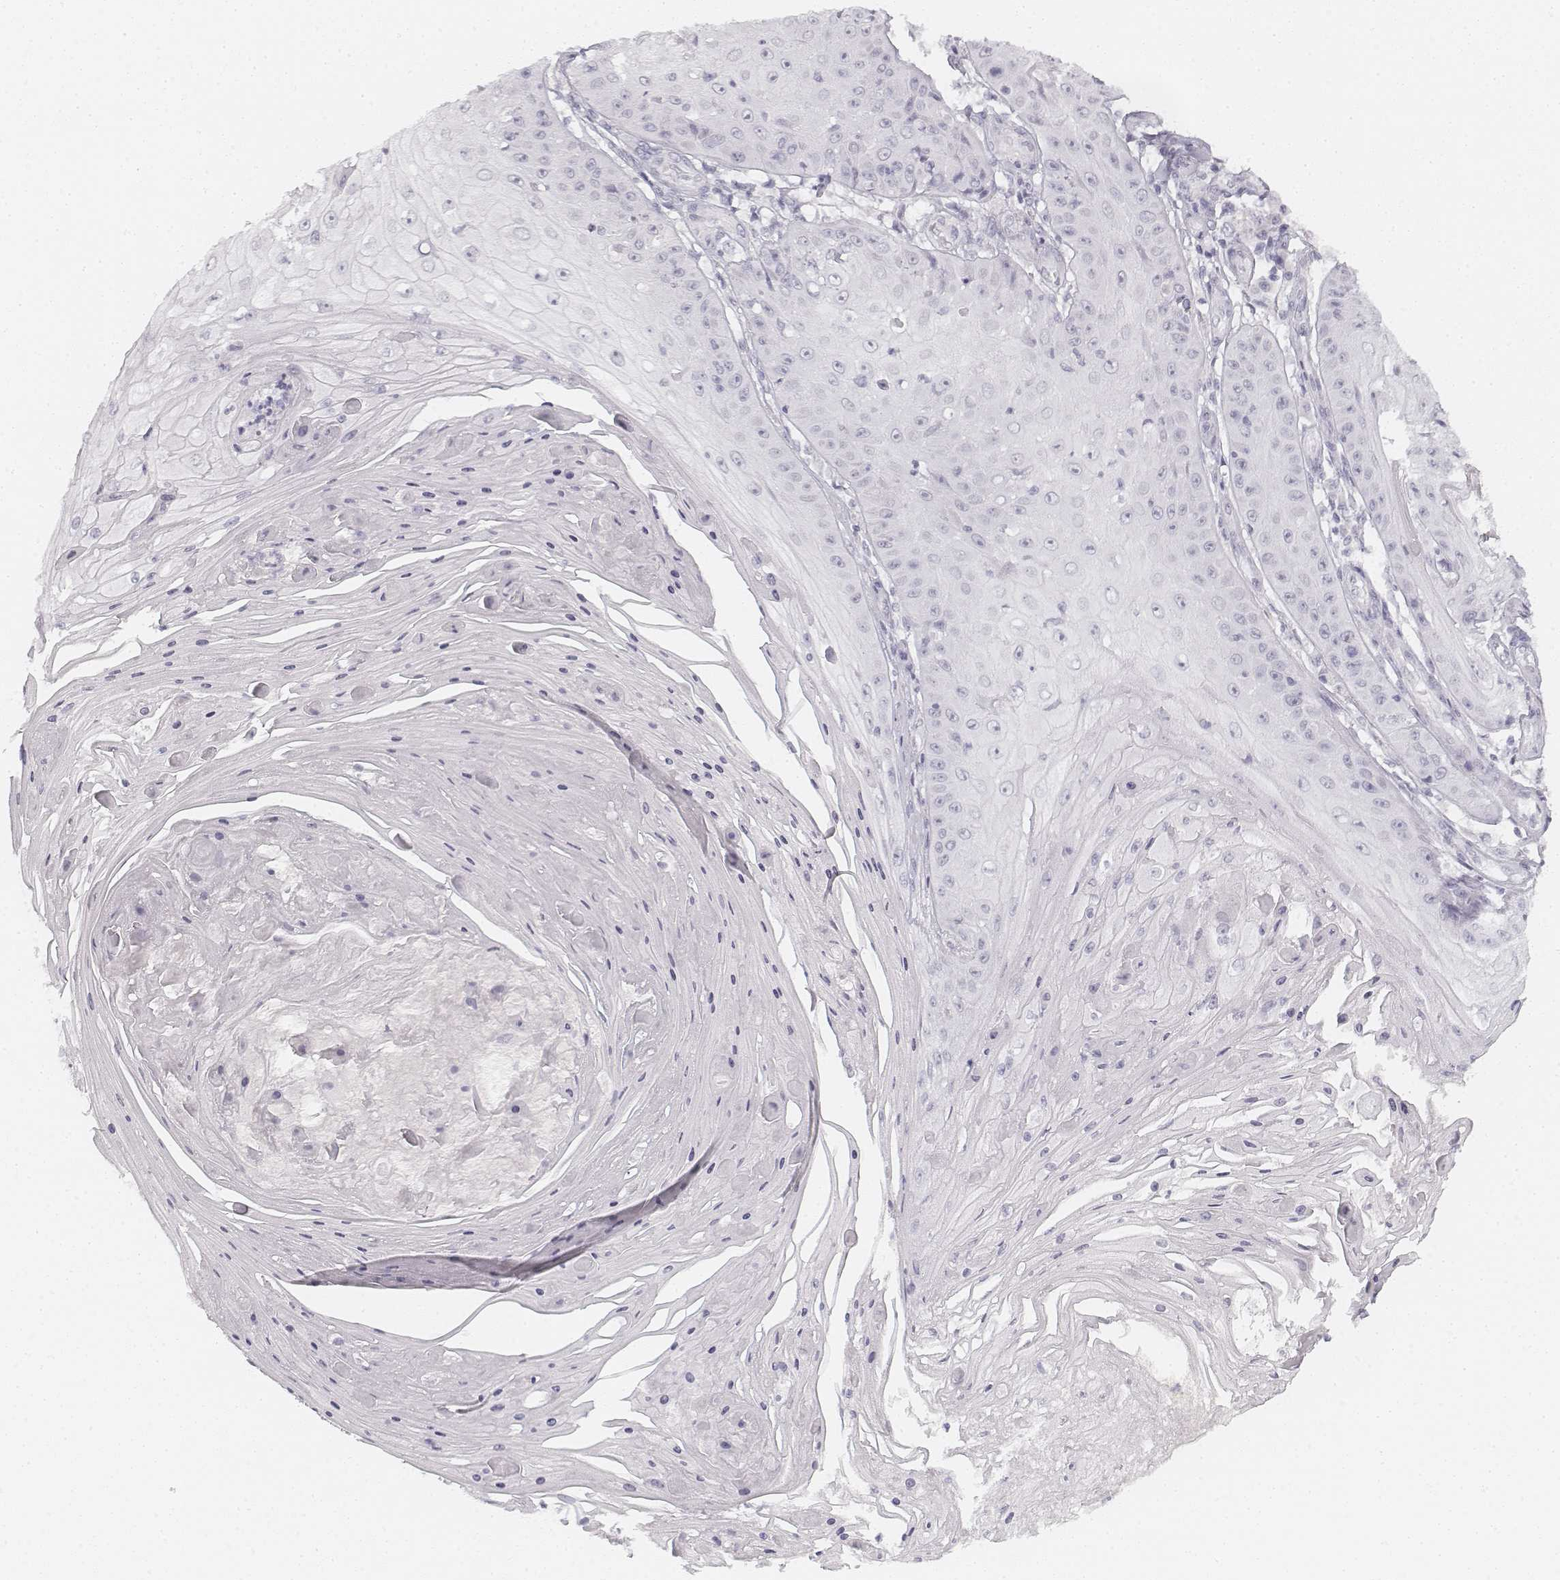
{"staining": {"intensity": "negative", "quantity": "none", "location": "none"}, "tissue": "skin cancer", "cell_type": "Tumor cells", "image_type": "cancer", "snomed": [{"axis": "morphology", "description": "Squamous cell carcinoma, NOS"}, {"axis": "topography", "description": "Skin"}], "caption": "Image shows no significant protein staining in tumor cells of skin squamous cell carcinoma. (DAB immunohistochemistry (IHC) with hematoxylin counter stain).", "gene": "KRTAP2-1", "patient": {"sex": "male", "age": 70}}